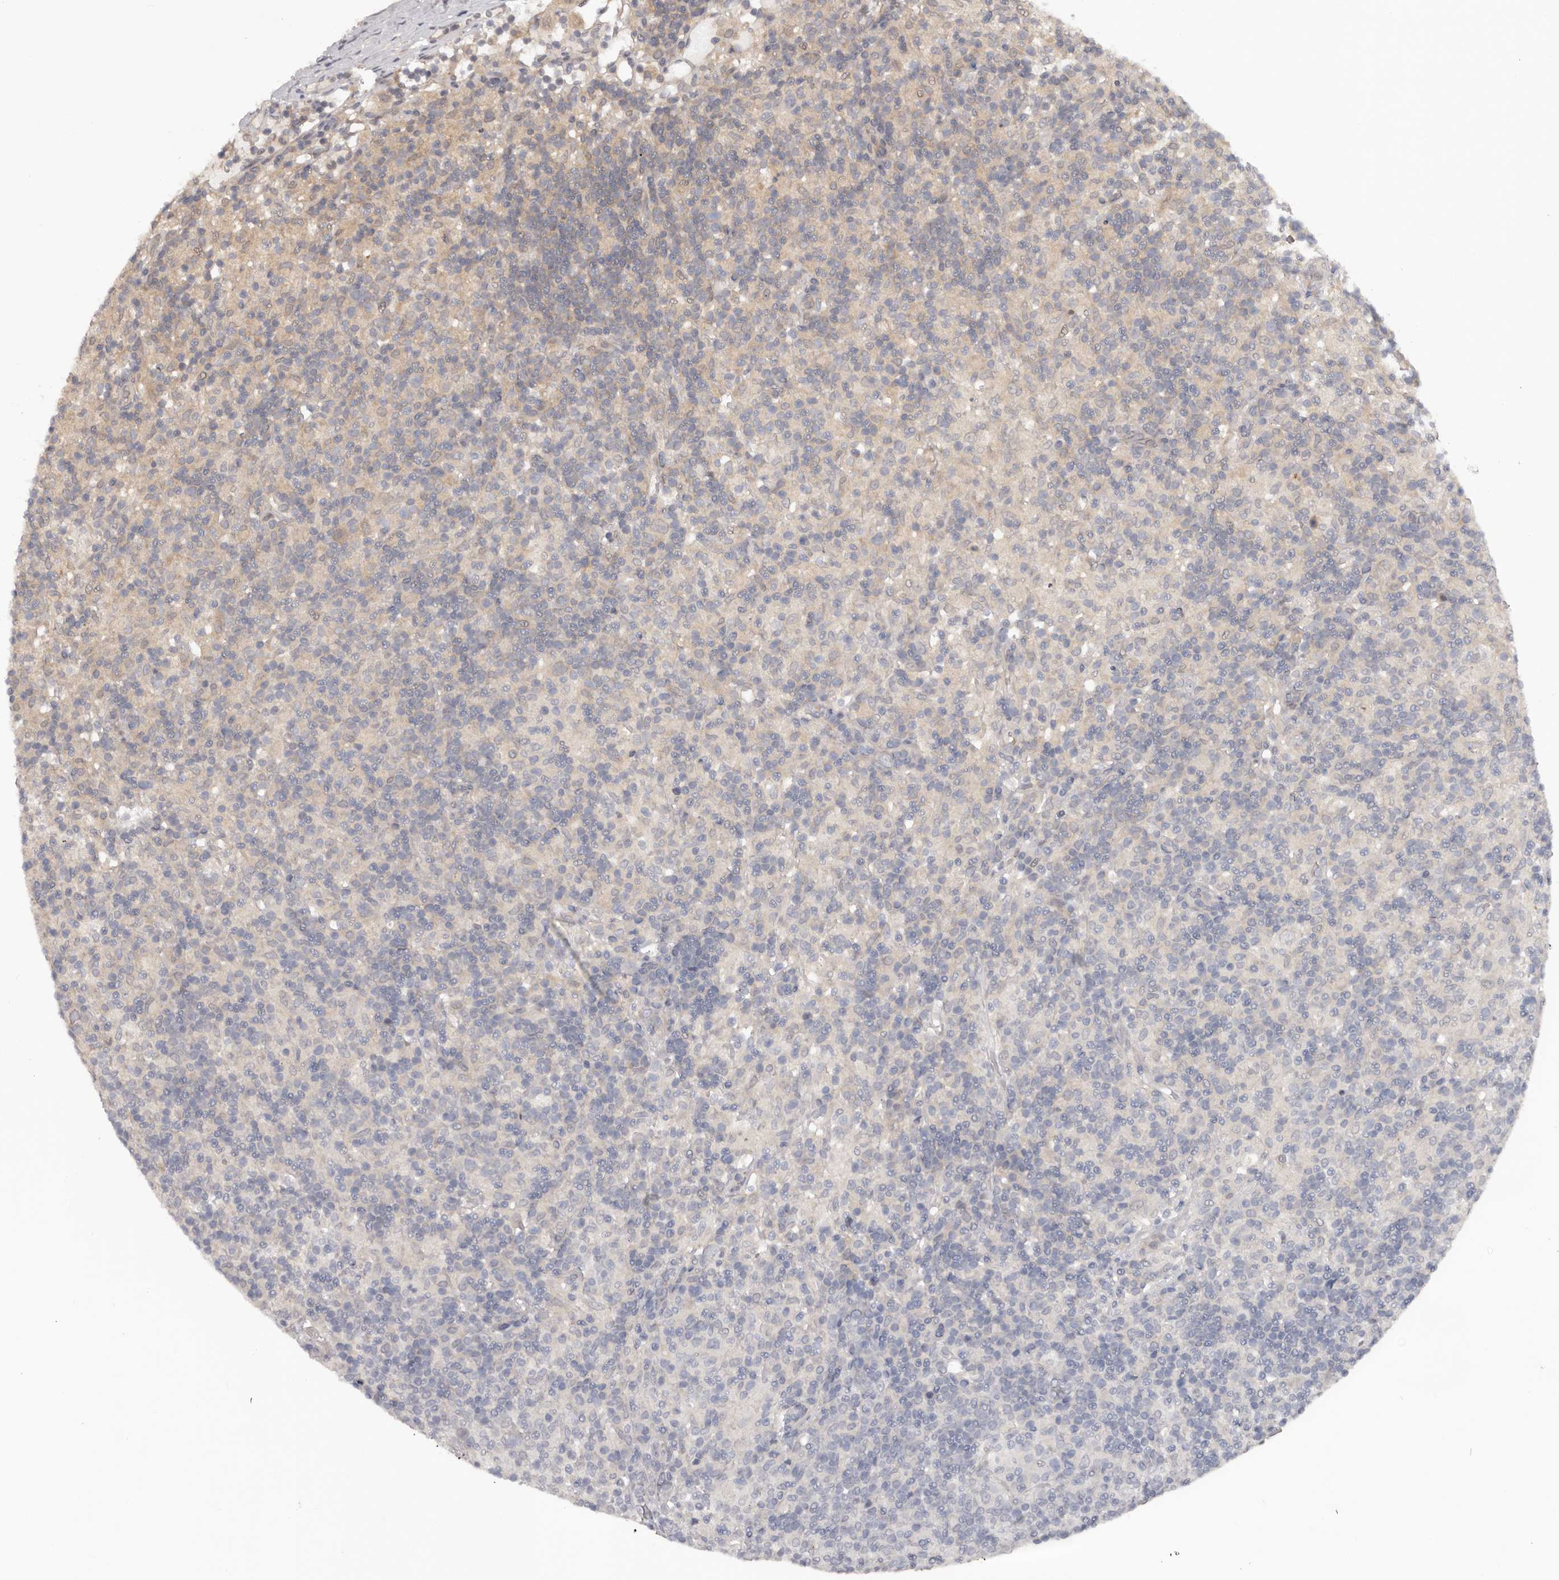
{"staining": {"intensity": "negative", "quantity": "none", "location": "none"}, "tissue": "lymphoma", "cell_type": "Tumor cells", "image_type": "cancer", "snomed": [{"axis": "morphology", "description": "Hodgkin's disease, NOS"}, {"axis": "topography", "description": "Lymph node"}], "caption": "Human lymphoma stained for a protein using IHC shows no expression in tumor cells.", "gene": "MDP1", "patient": {"sex": "male", "age": 70}}